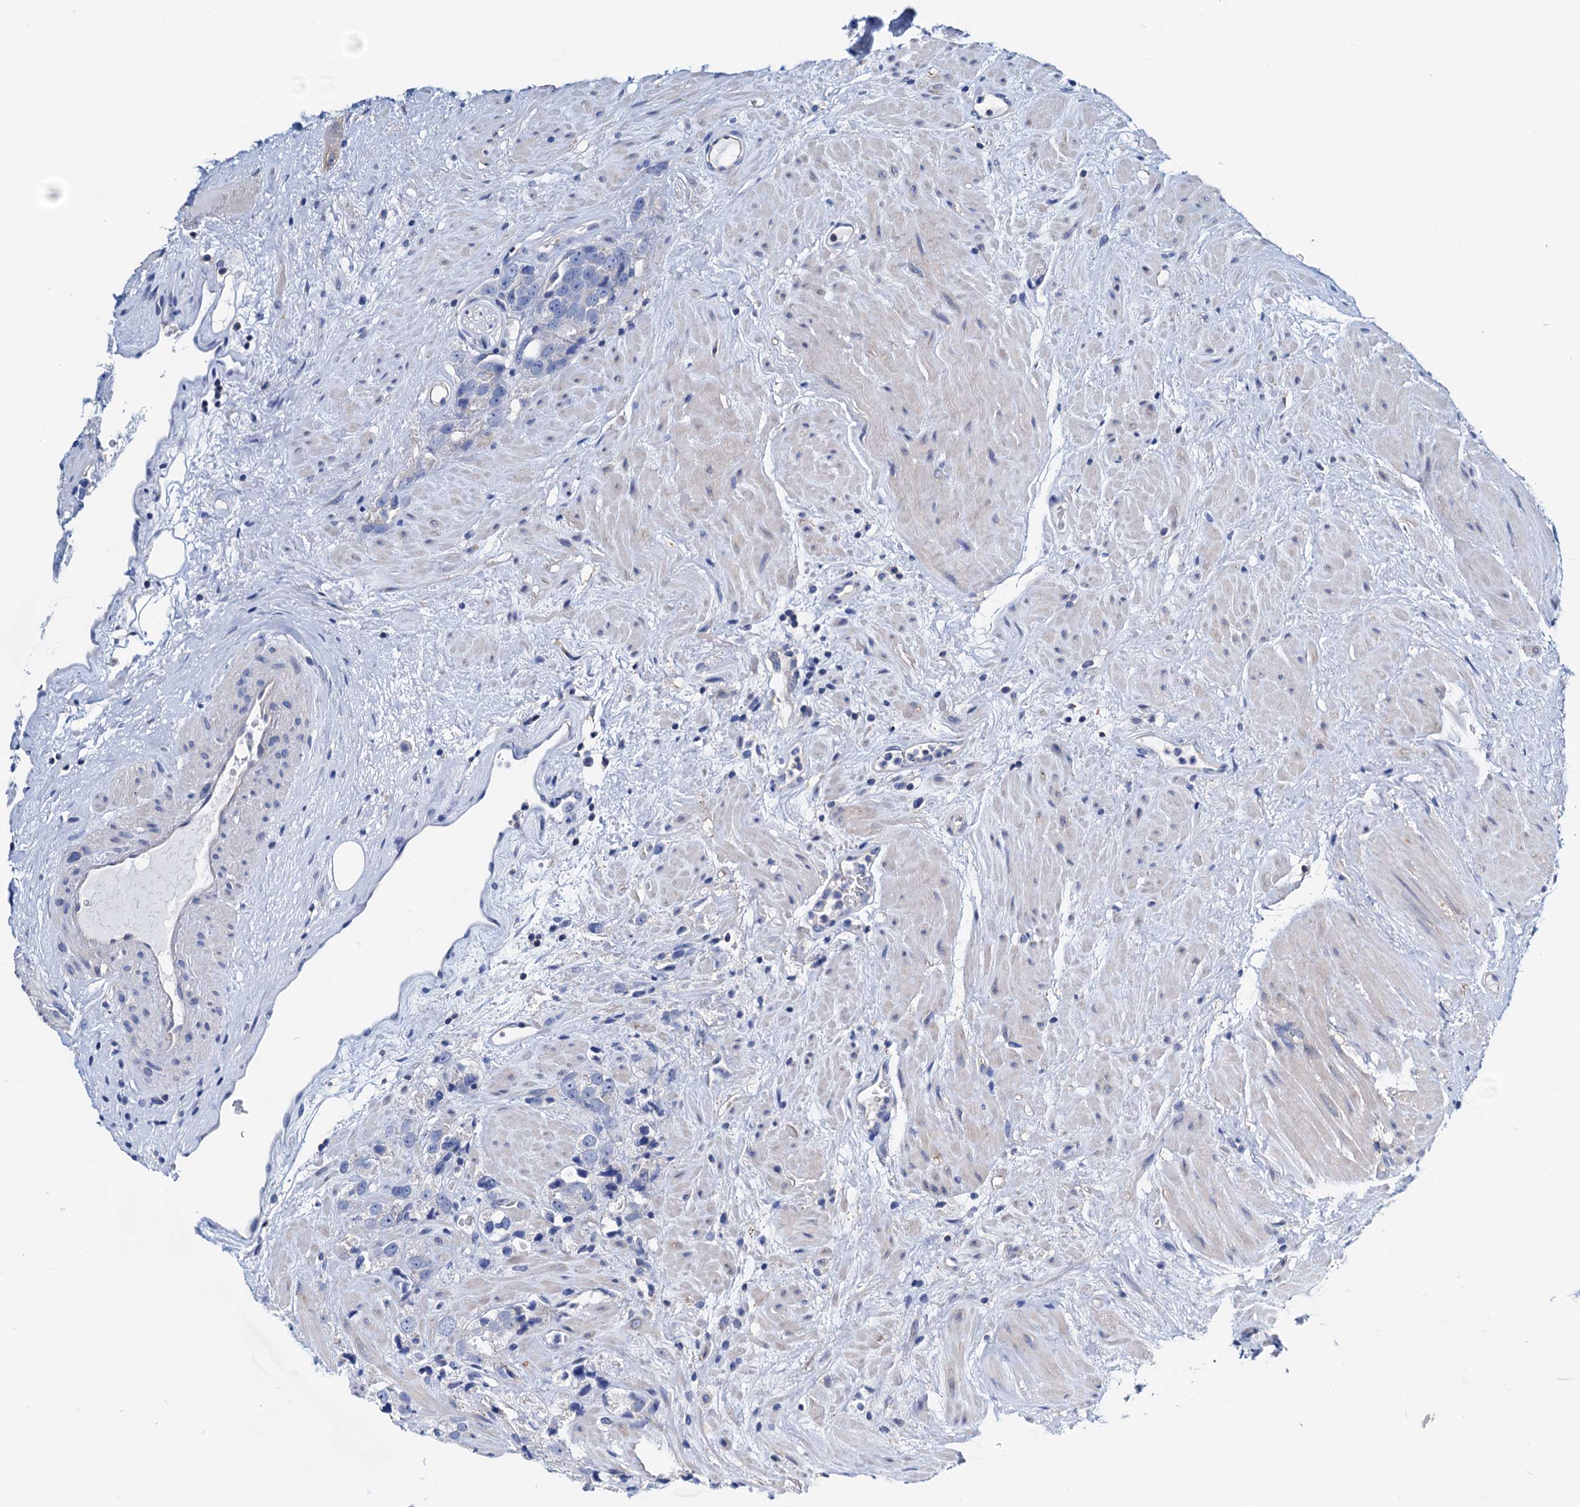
{"staining": {"intensity": "negative", "quantity": "none", "location": "none"}, "tissue": "prostate cancer", "cell_type": "Tumor cells", "image_type": "cancer", "snomed": [{"axis": "morphology", "description": "Adenocarcinoma, NOS"}, {"axis": "topography", "description": "Prostate"}], "caption": "Immunohistochemical staining of human prostate cancer reveals no significant positivity in tumor cells.", "gene": "GCOM1", "patient": {"sex": "male", "age": 79}}